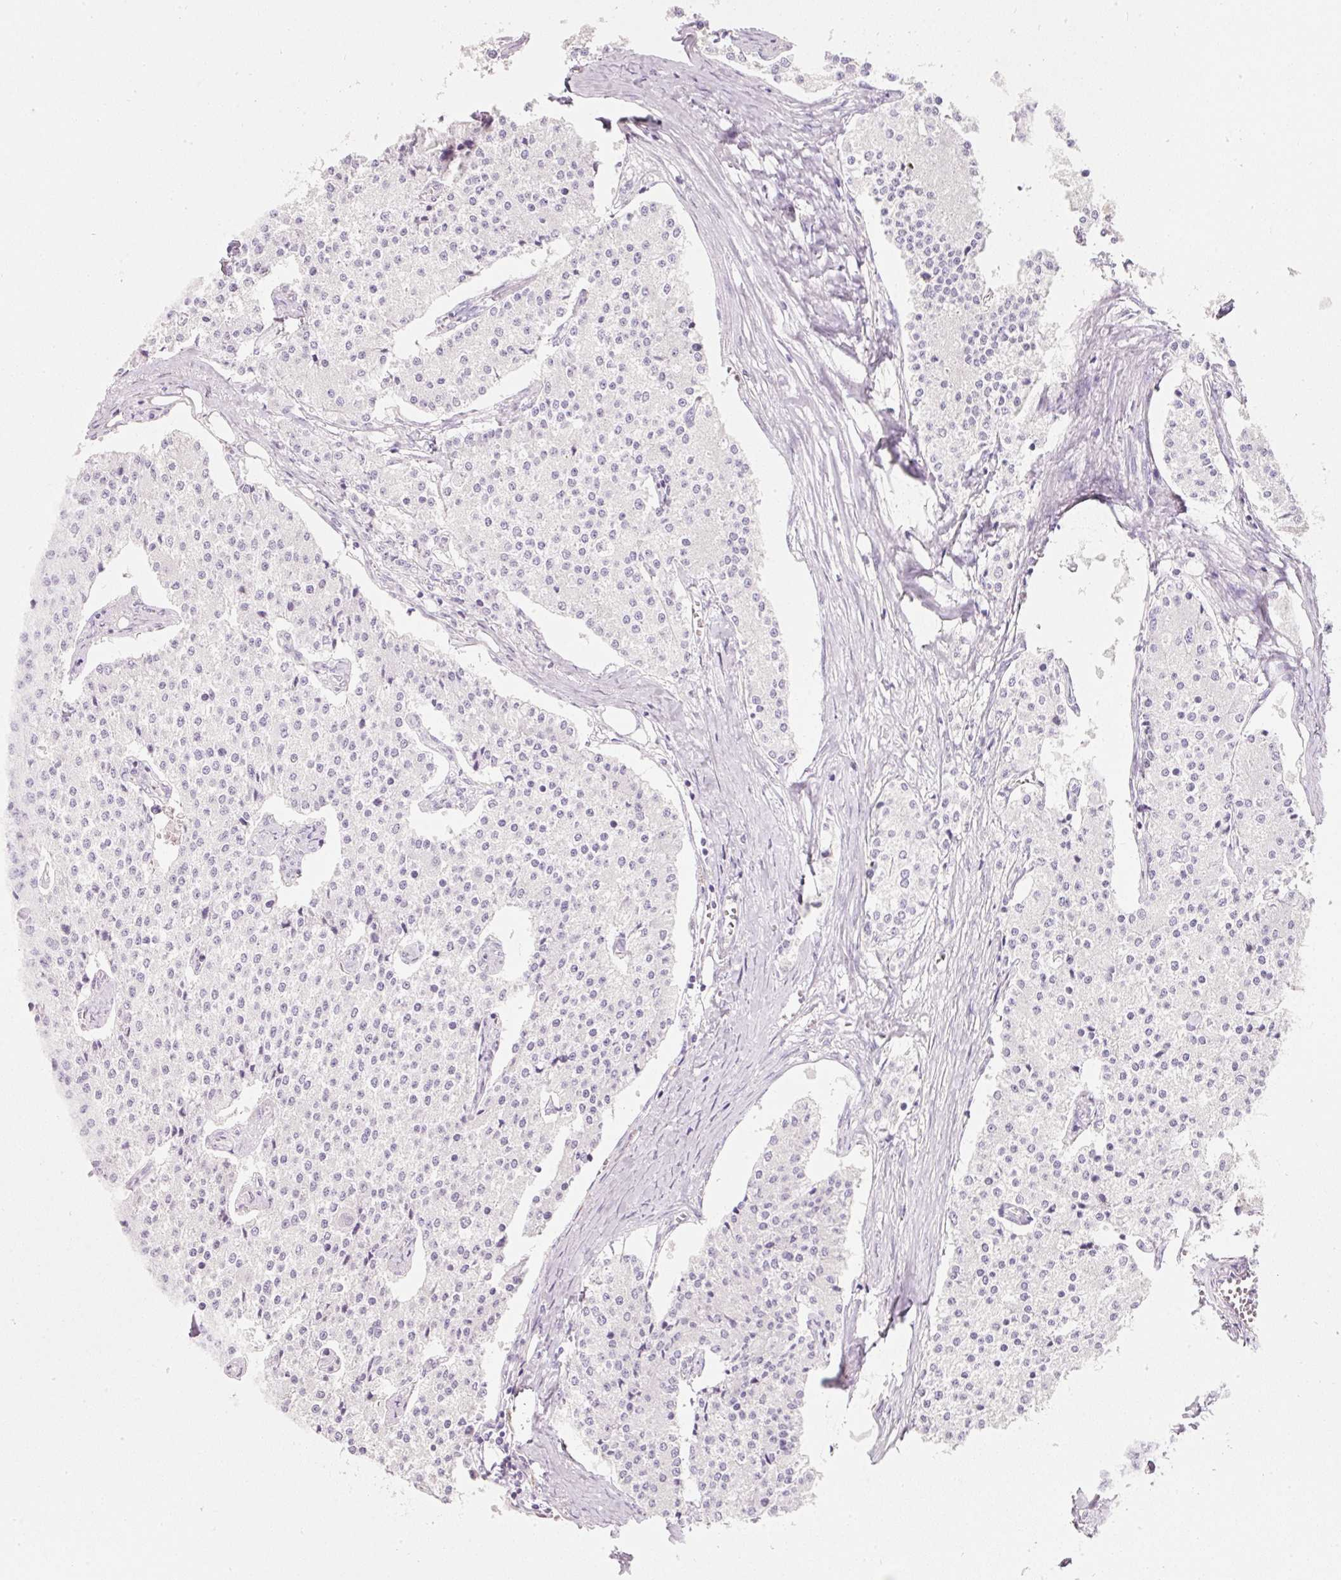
{"staining": {"intensity": "negative", "quantity": "none", "location": "none"}, "tissue": "carcinoid", "cell_type": "Tumor cells", "image_type": "cancer", "snomed": [{"axis": "morphology", "description": "Carcinoid, malignant, NOS"}, {"axis": "topography", "description": "Colon"}], "caption": "Histopathology image shows no significant protein expression in tumor cells of malignant carcinoid.", "gene": "SLC2A2", "patient": {"sex": "female", "age": 52}}